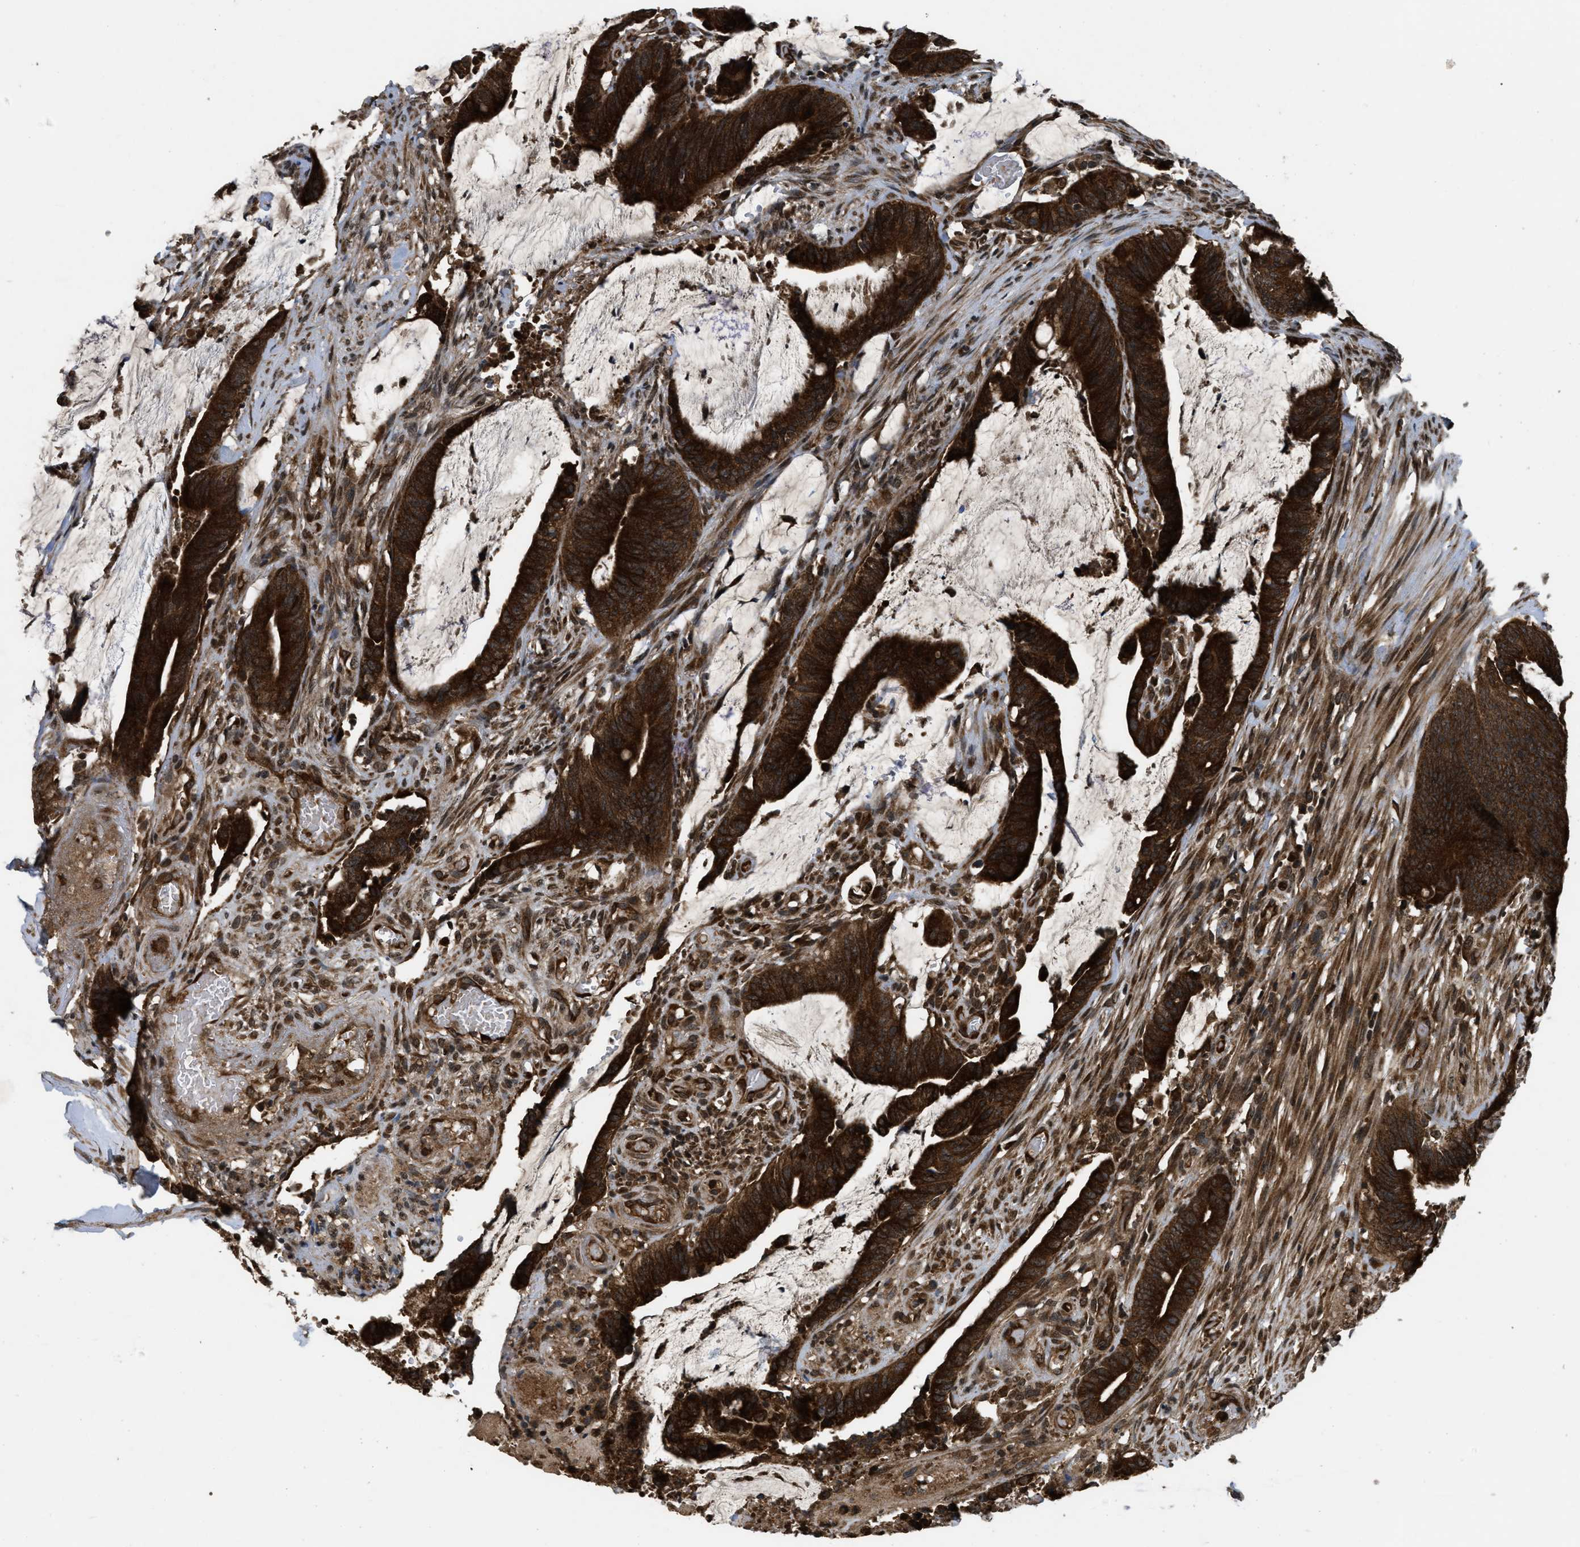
{"staining": {"intensity": "strong", "quantity": ">75%", "location": "cytoplasmic/membranous"}, "tissue": "colorectal cancer", "cell_type": "Tumor cells", "image_type": "cancer", "snomed": [{"axis": "morphology", "description": "Adenocarcinoma, NOS"}, {"axis": "topography", "description": "Rectum"}], "caption": "This micrograph displays immunohistochemistry staining of adenocarcinoma (colorectal), with high strong cytoplasmic/membranous positivity in approximately >75% of tumor cells.", "gene": "SPTLC1", "patient": {"sex": "female", "age": 66}}